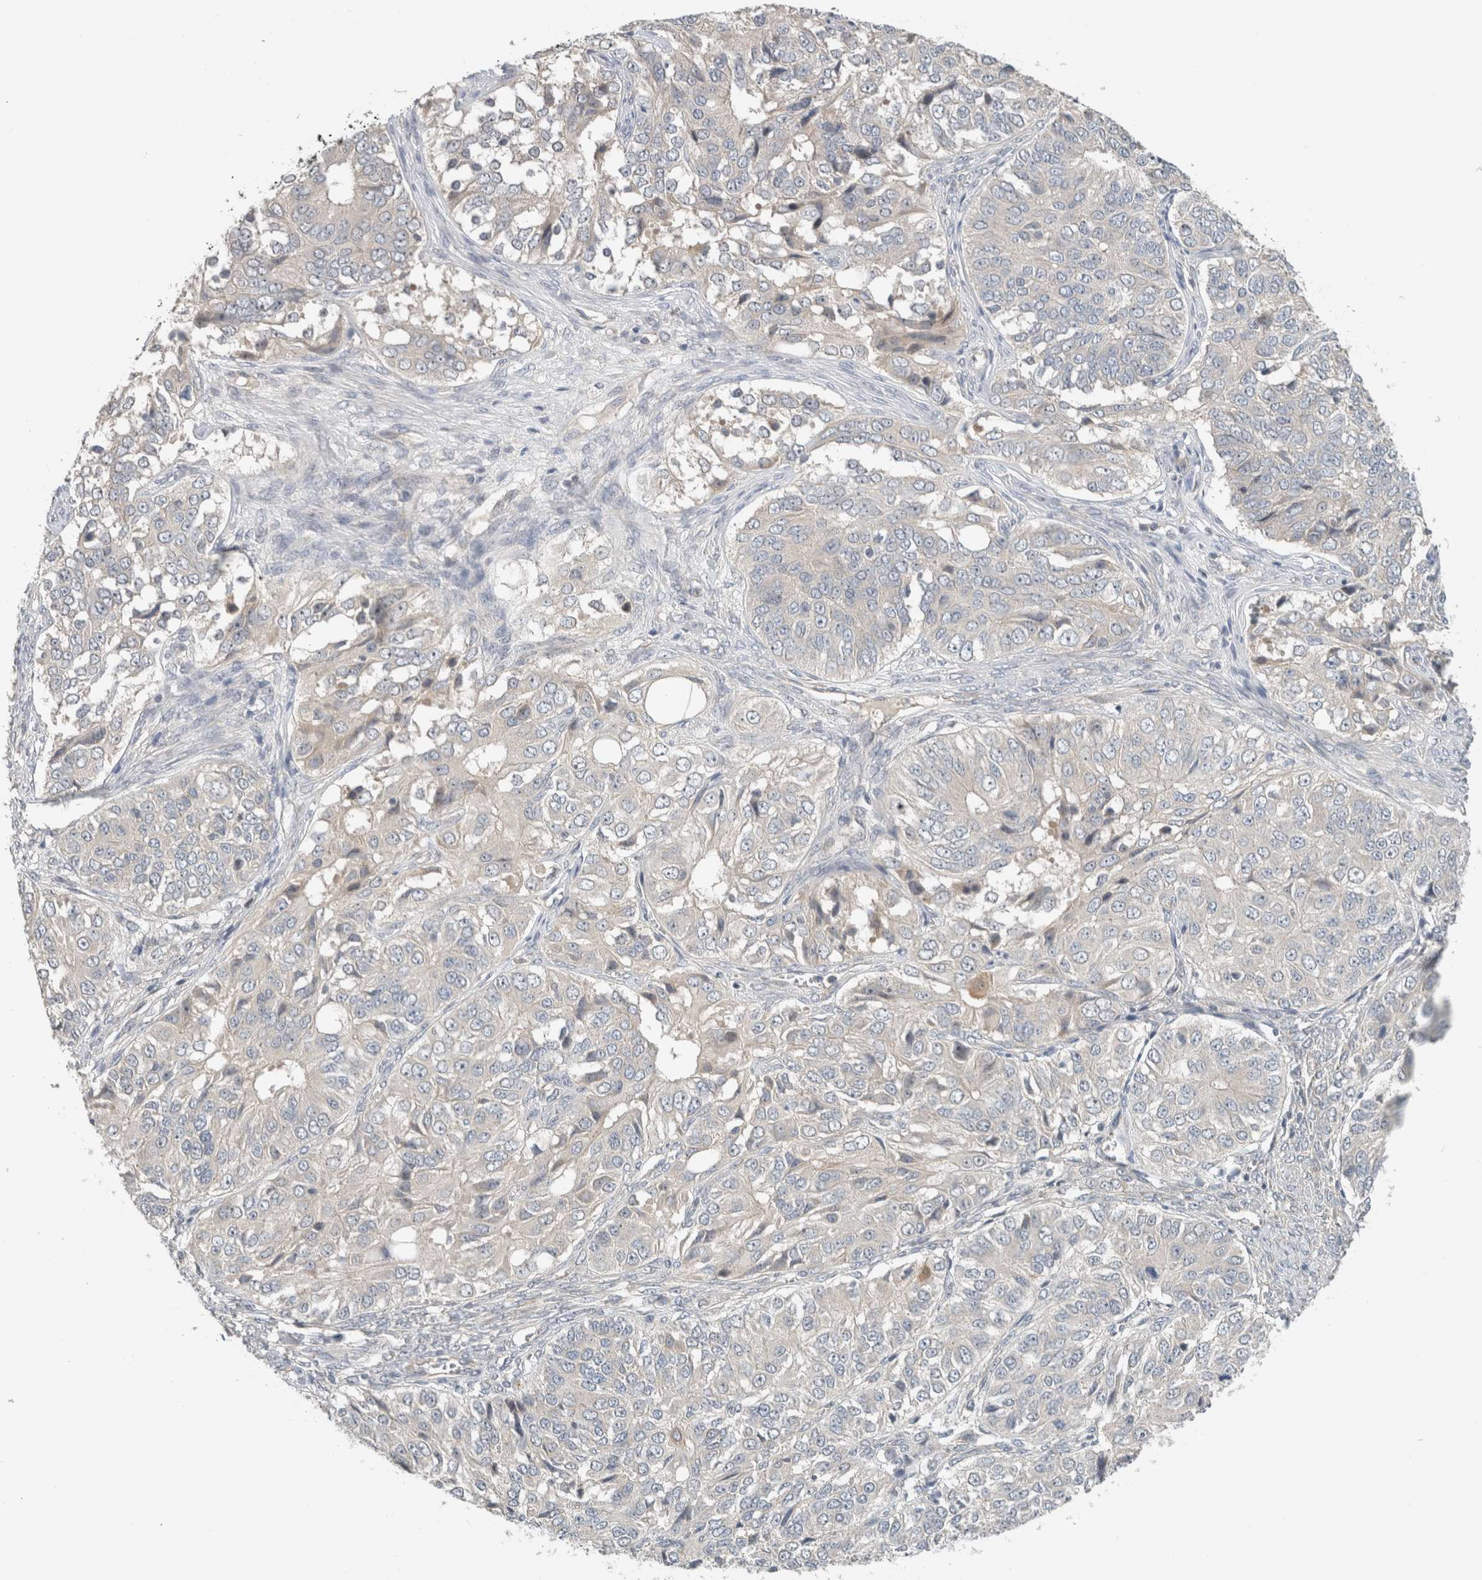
{"staining": {"intensity": "negative", "quantity": "none", "location": "none"}, "tissue": "ovarian cancer", "cell_type": "Tumor cells", "image_type": "cancer", "snomed": [{"axis": "morphology", "description": "Carcinoma, endometroid"}, {"axis": "topography", "description": "Ovary"}], "caption": "Immunohistochemistry histopathology image of neoplastic tissue: human ovarian cancer stained with DAB (3,3'-diaminobenzidine) reveals no significant protein staining in tumor cells. (IHC, brightfield microscopy, high magnification).", "gene": "ERCC6L2", "patient": {"sex": "female", "age": 51}}